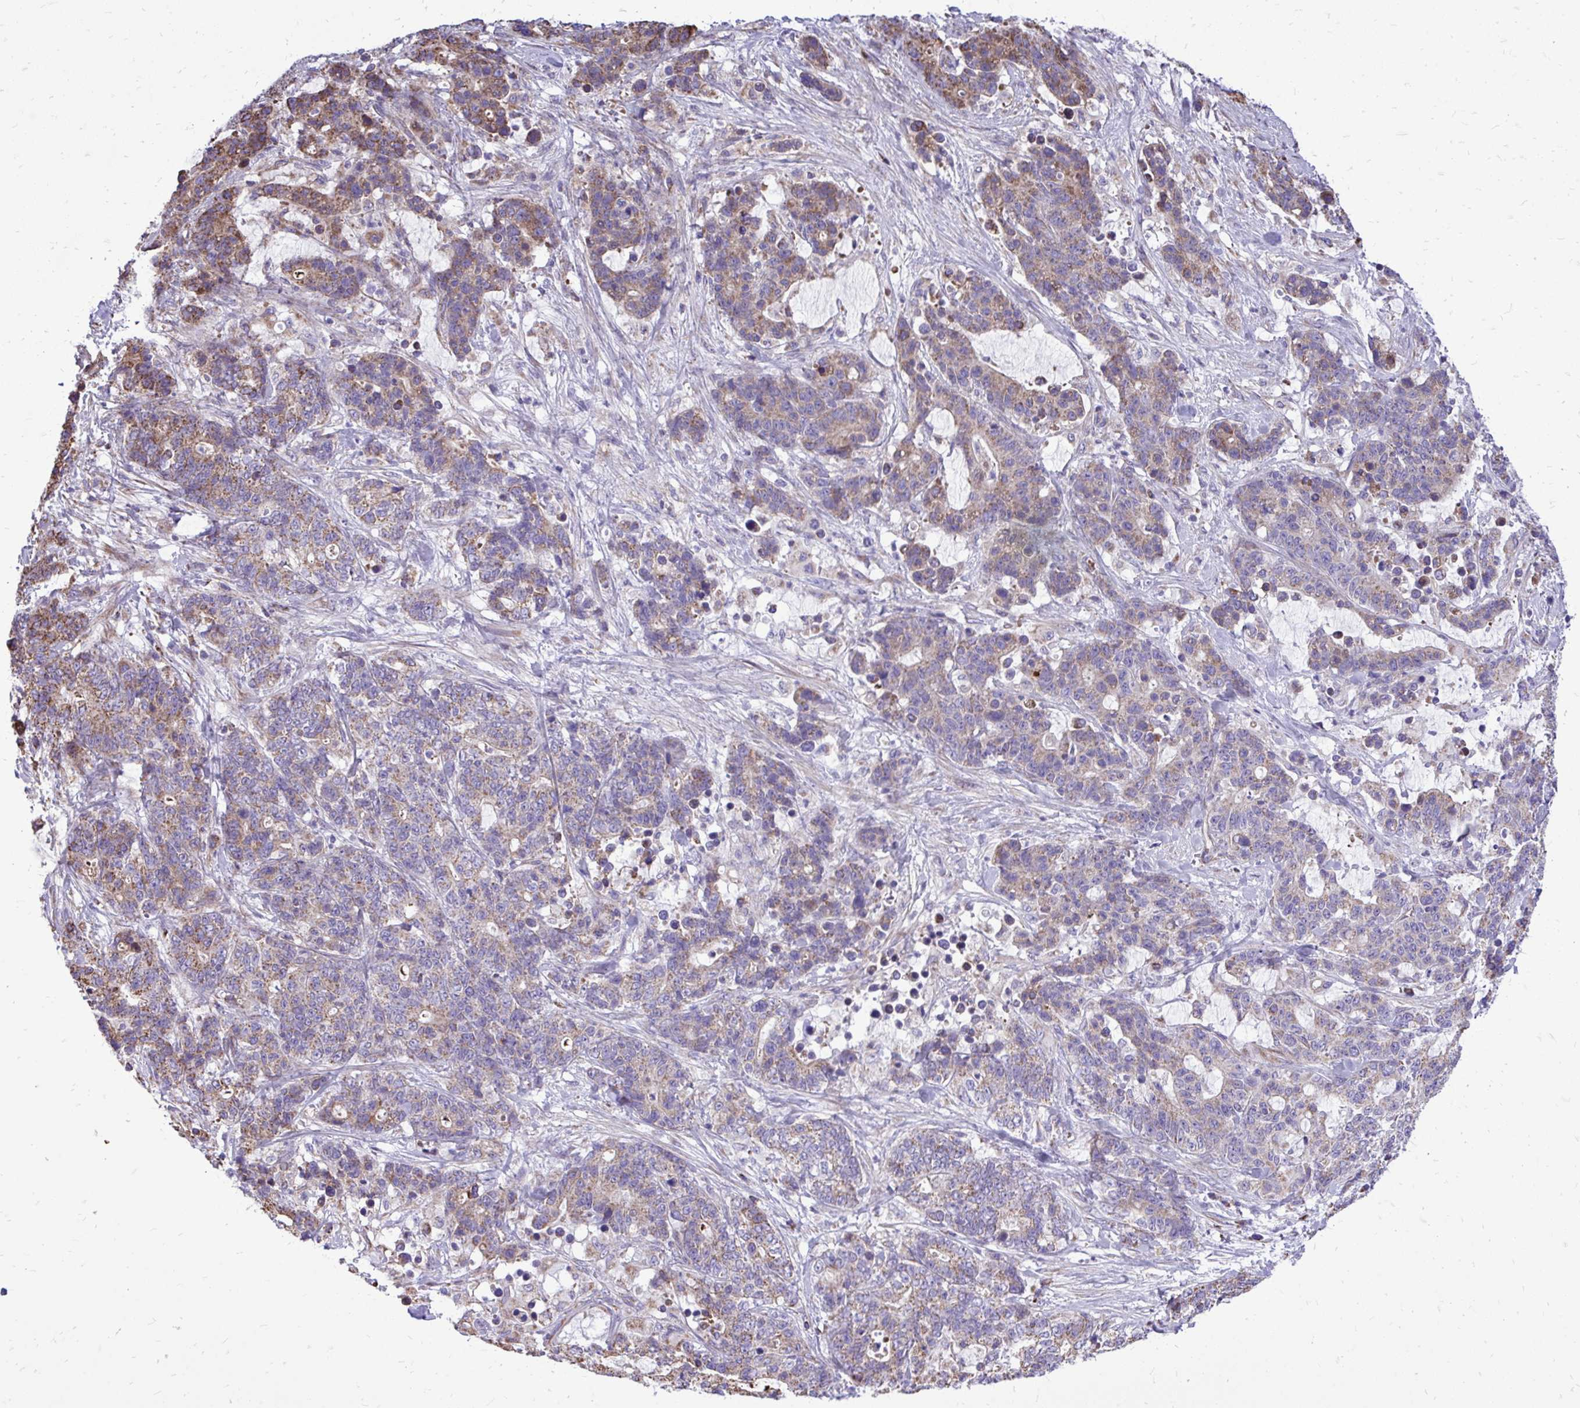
{"staining": {"intensity": "weak", "quantity": "25%-75%", "location": "cytoplasmic/membranous"}, "tissue": "stomach cancer", "cell_type": "Tumor cells", "image_type": "cancer", "snomed": [{"axis": "morphology", "description": "Normal tissue, NOS"}, {"axis": "morphology", "description": "Adenocarcinoma, NOS"}, {"axis": "topography", "description": "Stomach"}], "caption": "The histopathology image demonstrates staining of adenocarcinoma (stomach), revealing weak cytoplasmic/membranous protein expression (brown color) within tumor cells.", "gene": "ATP13A2", "patient": {"sex": "female", "age": 64}}